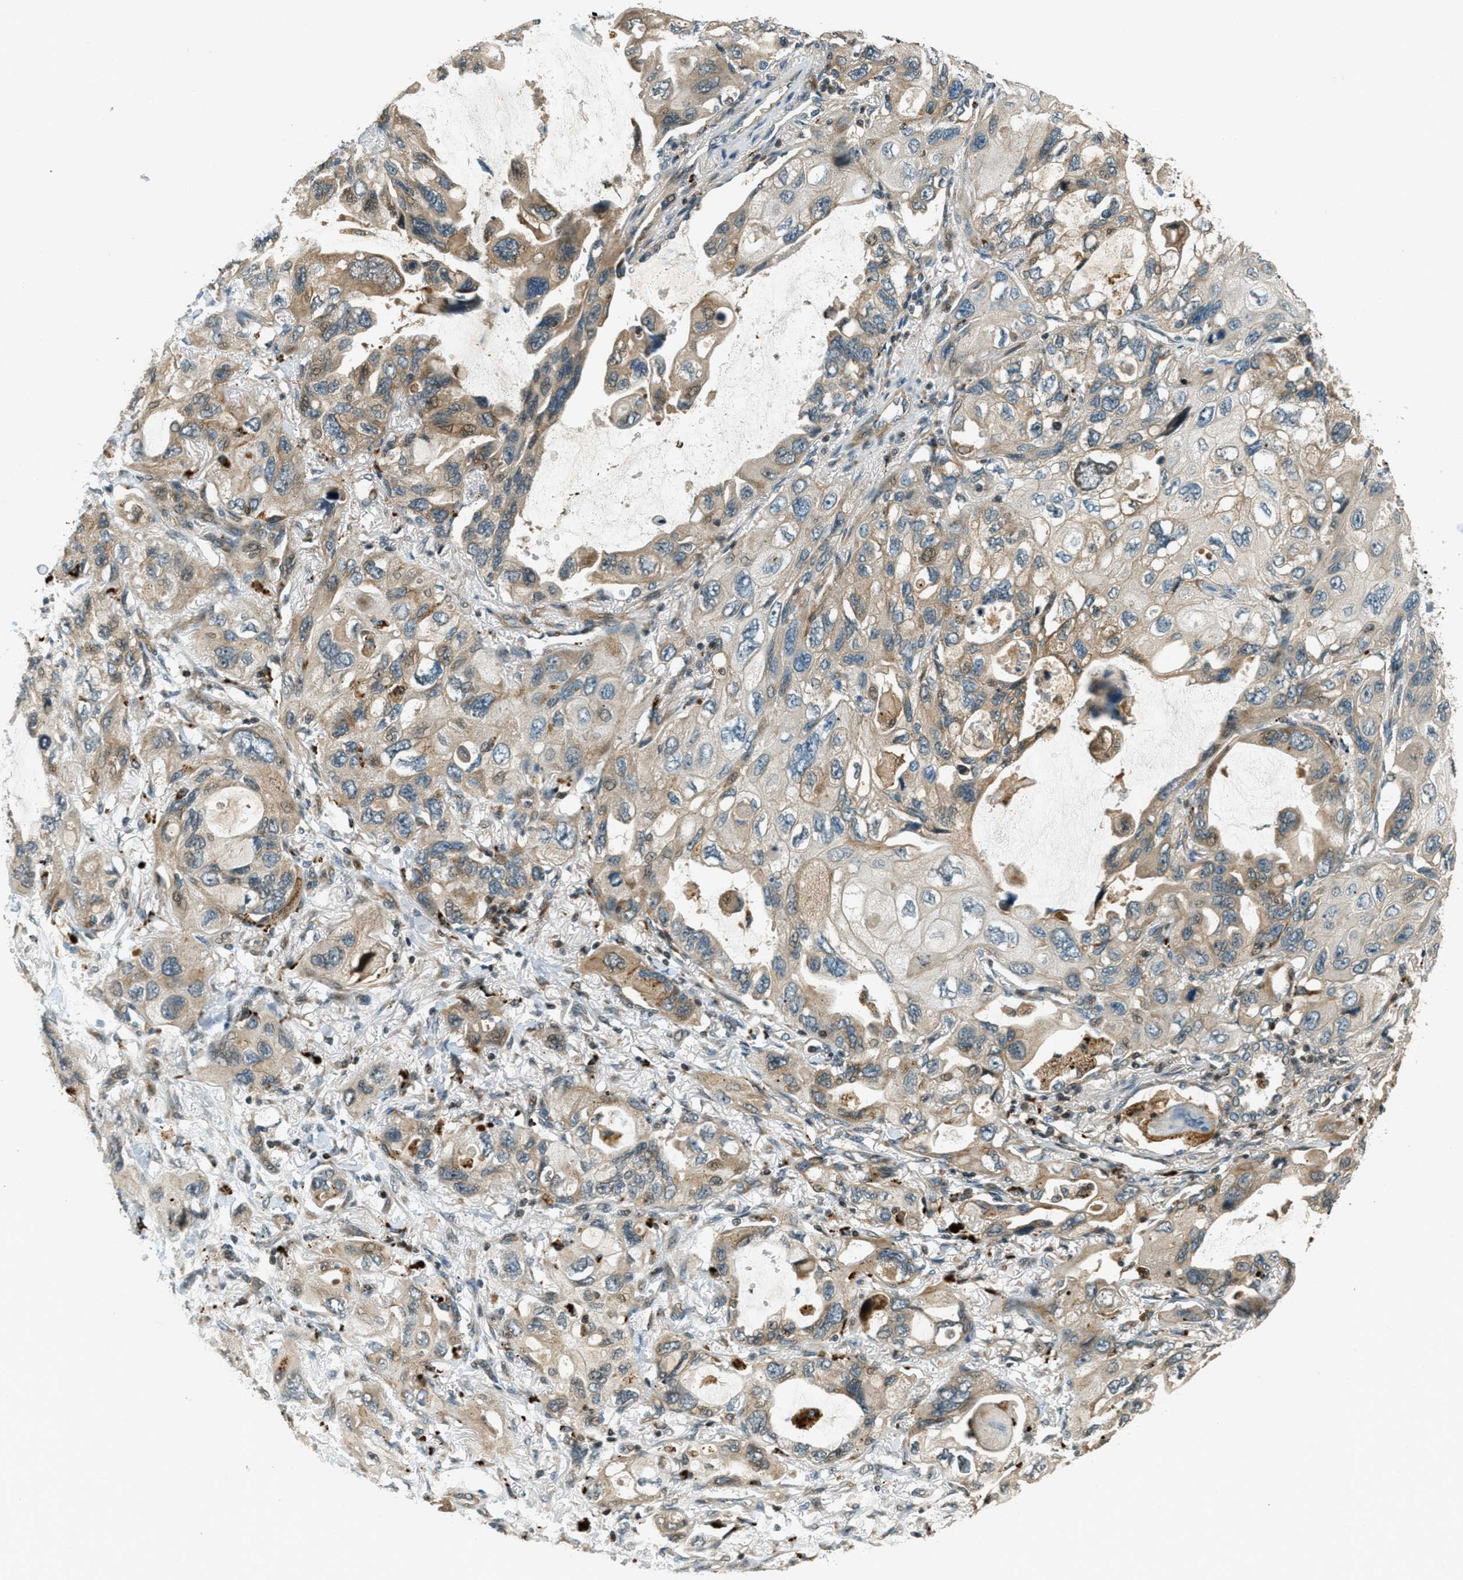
{"staining": {"intensity": "moderate", "quantity": ">75%", "location": "cytoplasmic/membranous"}, "tissue": "lung cancer", "cell_type": "Tumor cells", "image_type": "cancer", "snomed": [{"axis": "morphology", "description": "Squamous cell carcinoma, NOS"}, {"axis": "topography", "description": "Lung"}], "caption": "Immunohistochemical staining of squamous cell carcinoma (lung) reveals medium levels of moderate cytoplasmic/membranous positivity in approximately >75% of tumor cells. (Stains: DAB in brown, nuclei in blue, Microscopy: brightfield microscopy at high magnification).", "gene": "PTPN23", "patient": {"sex": "female", "age": 73}}